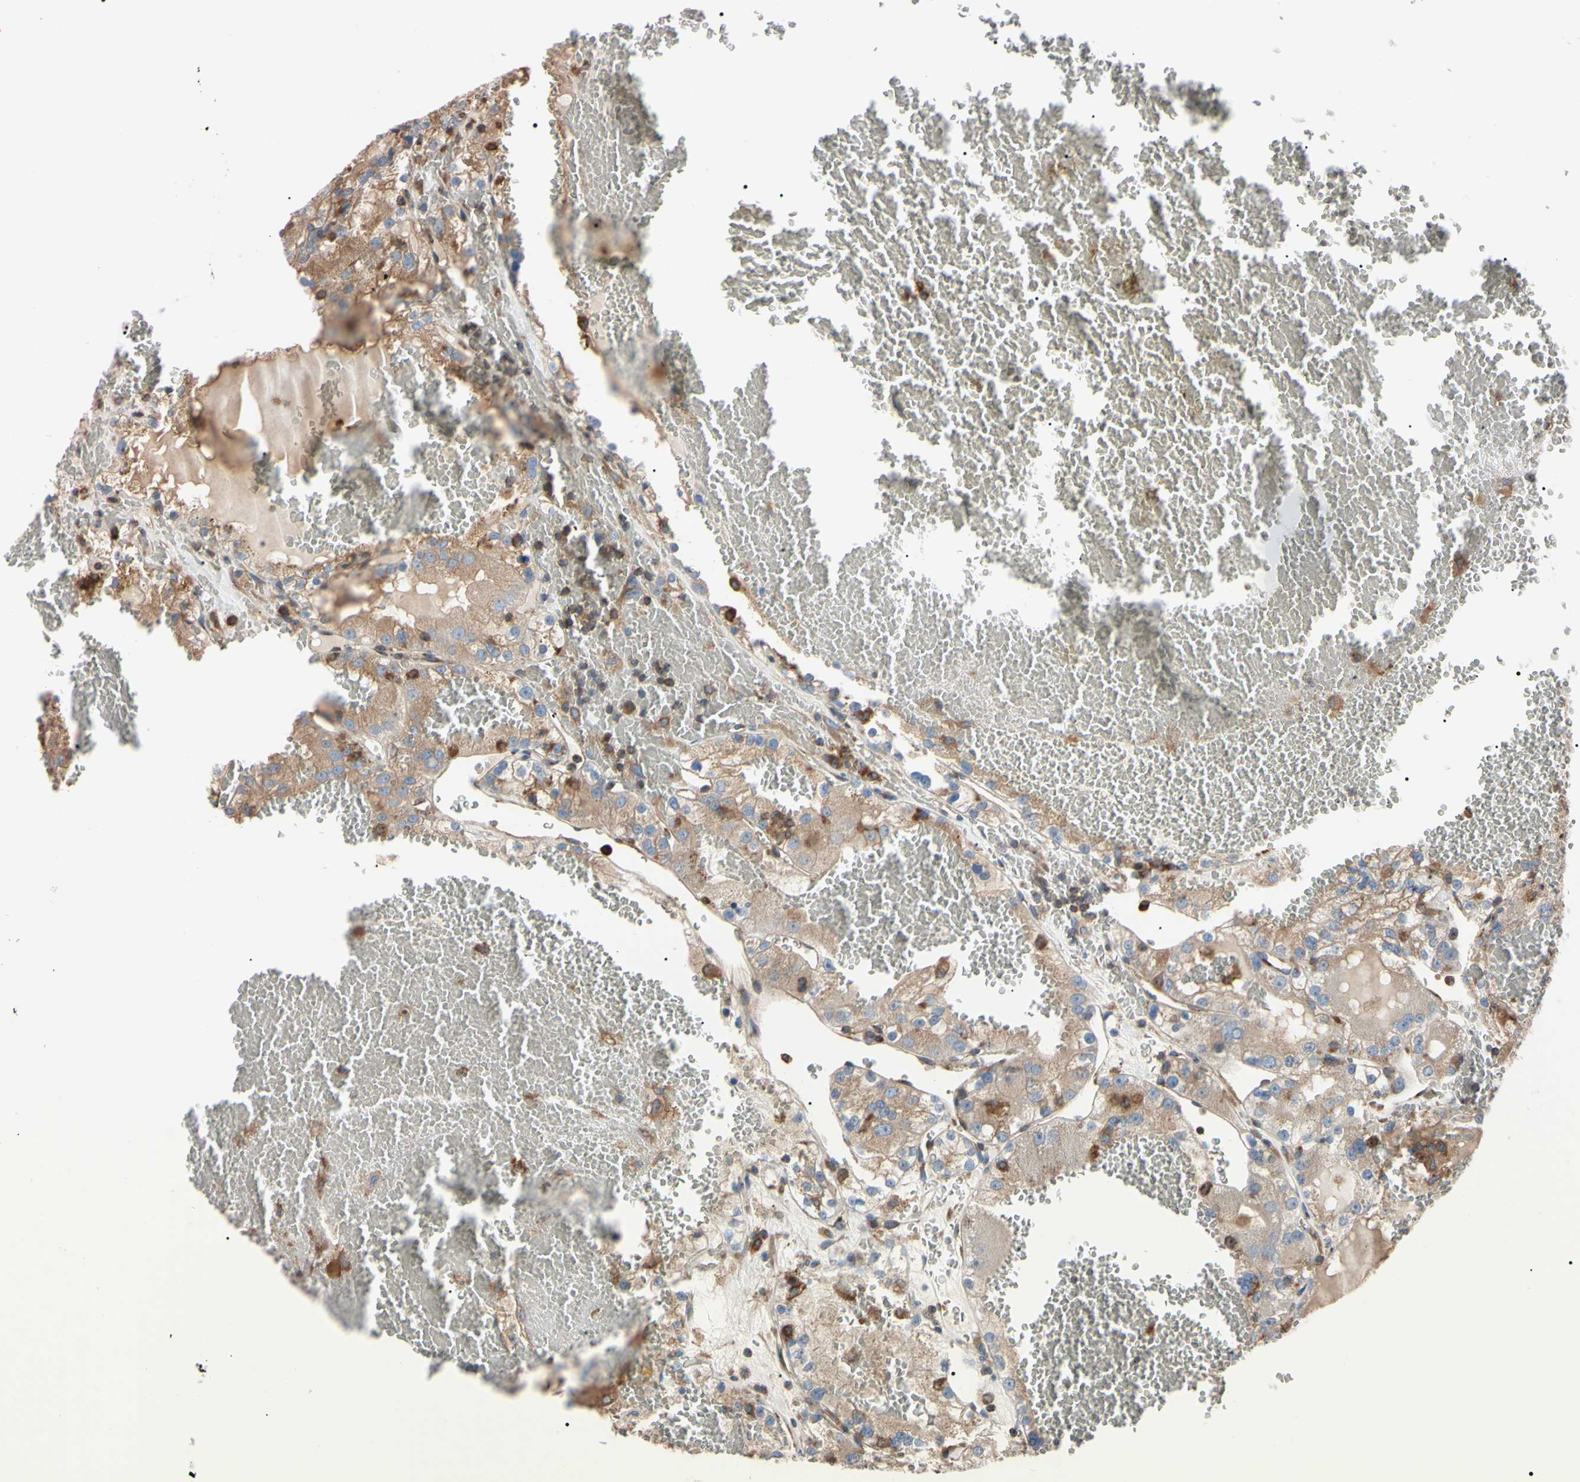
{"staining": {"intensity": "weak", "quantity": ">75%", "location": "cytoplasmic/membranous"}, "tissue": "renal cancer", "cell_type": "Tumor cells", "image_type": "cancer", "snomed": [{"axis": "morphology", "description": "Normal tissue, NOS"}, {"axis": "morphology", "description": "Adenocarcinoma, NOS"}, {"axis": "topography", "description": "Kidney"}], "caption": "Renal cancer (adenocarcinoma) tissue reveals weak cytoplasmic/membranous positivity in approximately >75% of tumor cells Nuclei are stained in blue.", "gene": "PRKACA", "patient": {"sex": "male", "age": 61}}